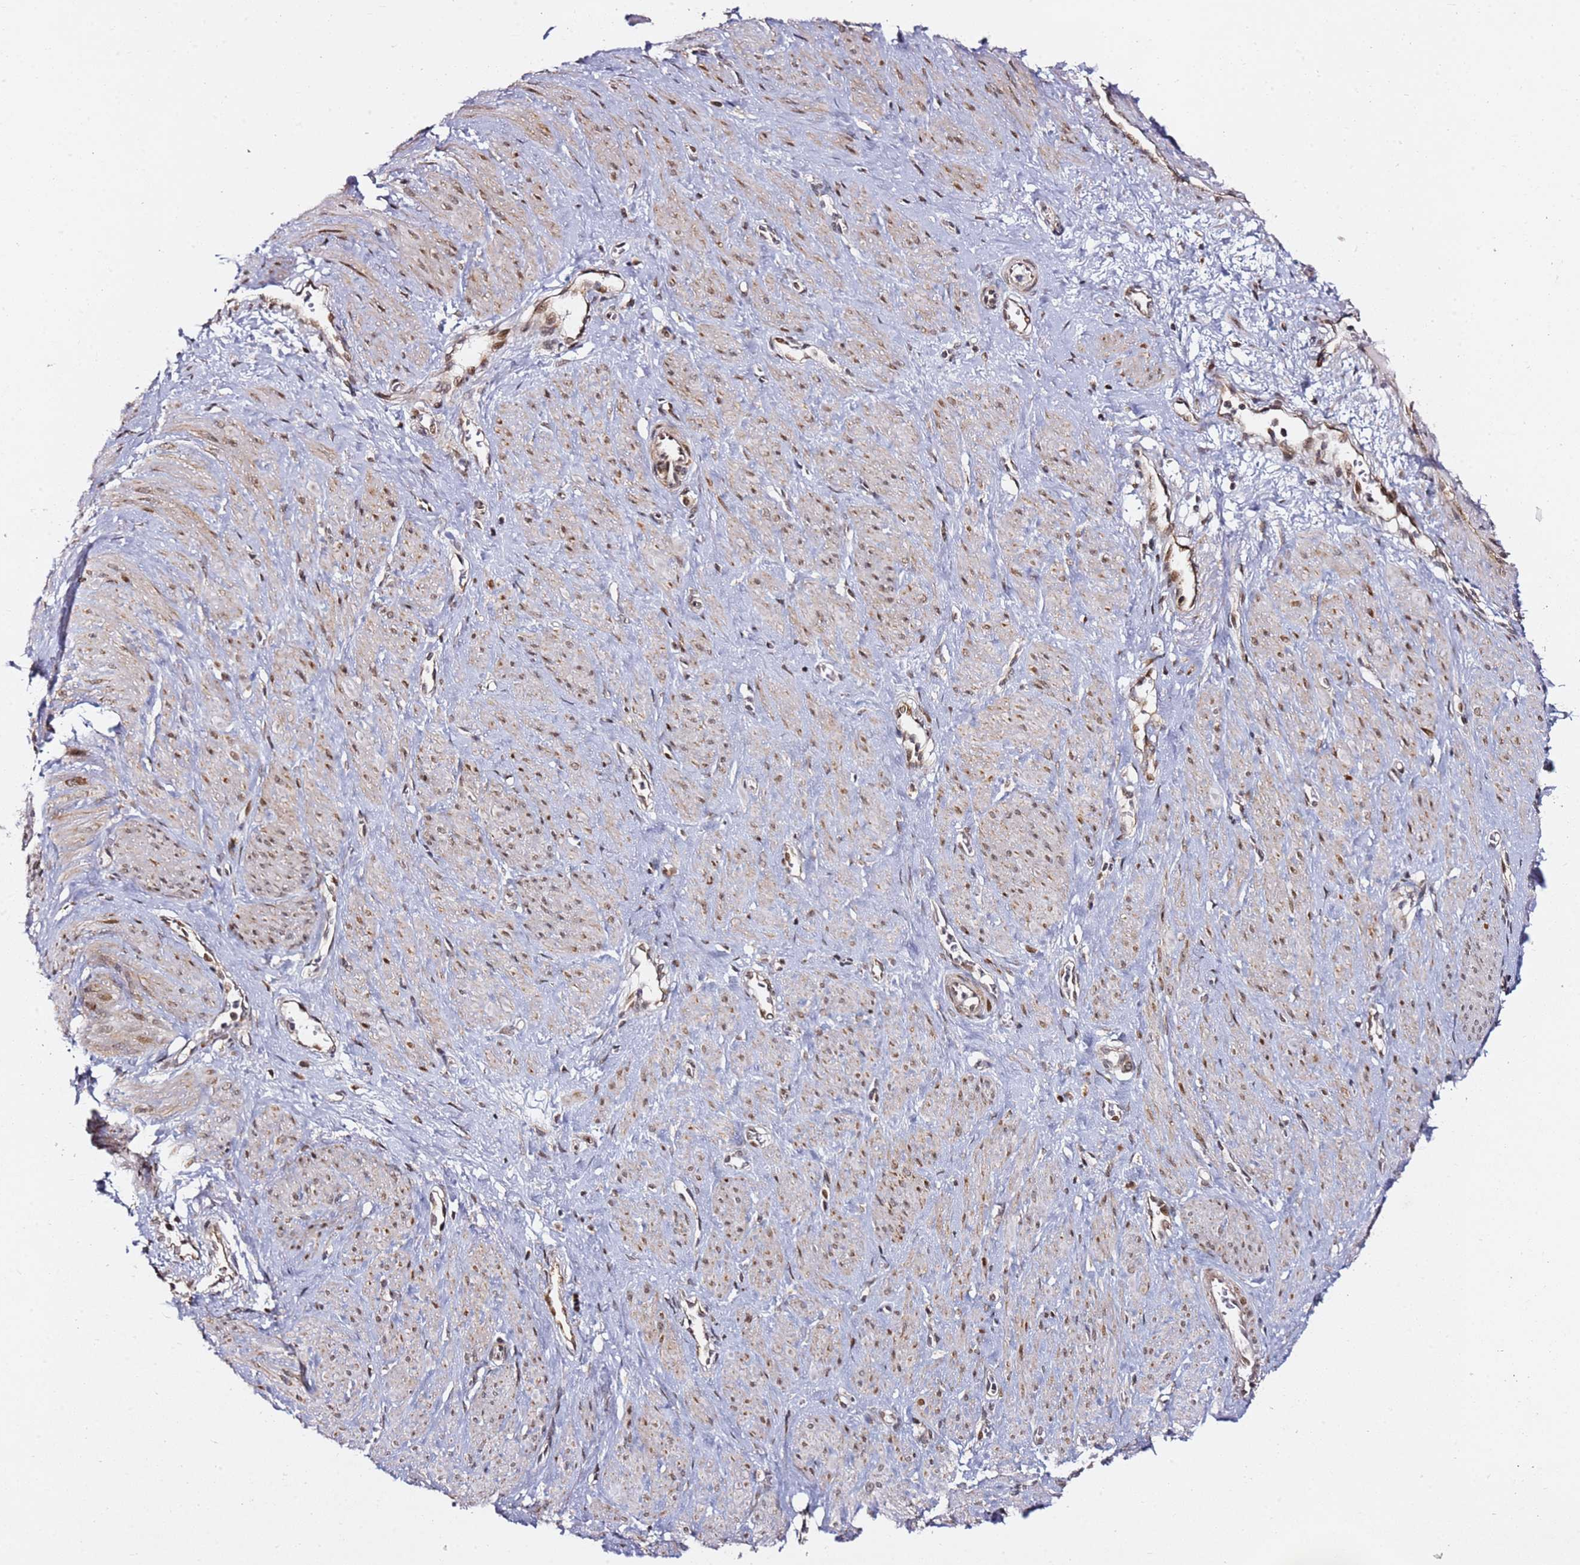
{"staining": {"intensity": "moderate", "quantity": "25%-75%", "location": "nuclear"}, "tissue": "smooth muscle", "cell_type": "Smooth muscle cells", "image_type": "normal", "snomed": [{"axis": "morphology", "description": "Normal tissue, NOS"}, {"axis": "topography", "description": "Smooth muscle"}, {"axis": "topography", "description": "Uterus"}], "caption": "Immunohistochemical staining of benign human smooth muscle demonstrates medium levels of moderate nuclear expression in approximately 25%-75% of smooth muscle cells. The staining was performed using DAB to visualize the protein expression in brown, while the nuclei were stained in blue with hematoxylin (Magnification: 20x).", "gene": "TP53AIP1", "patient": {"sex": "female", "age": 39}}